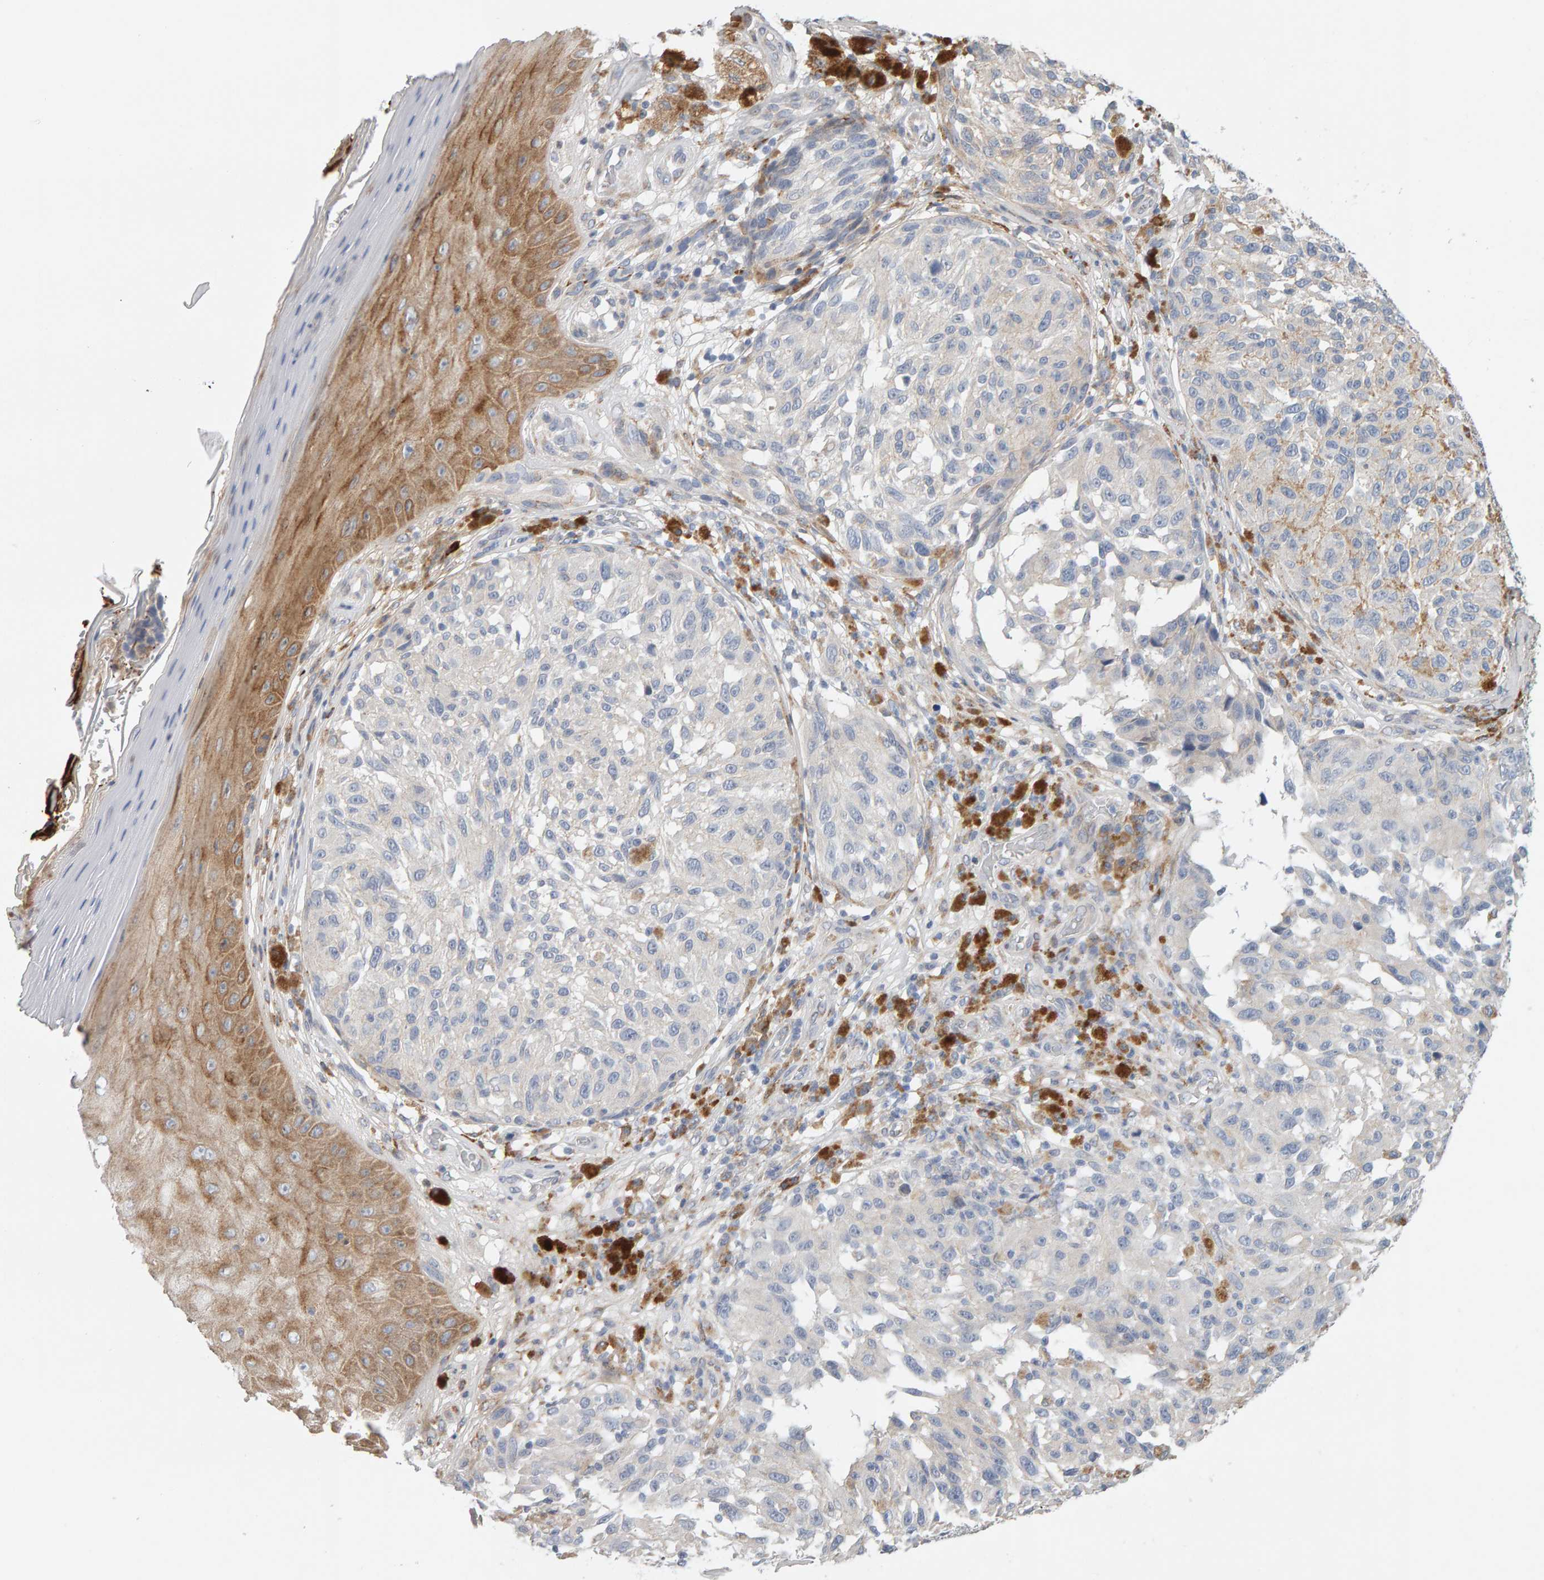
{"staining": {"intensity": "negative", "quantity": "none", "location": "none"}, "tissue": "melanoma", "cell_type": "Tumor cells", "image_type": "cancer", "snomed": [{"axis": "morphology", "description": "Malignant melanoma, NOS"}, {"axis": "topography", "description": "Skin"}], "caption": "The image exhibits no significant expression in tumor cells of malignant melanoma.", "gene": "ENGASE", "patient": {"sex": "female", "age": 73}}